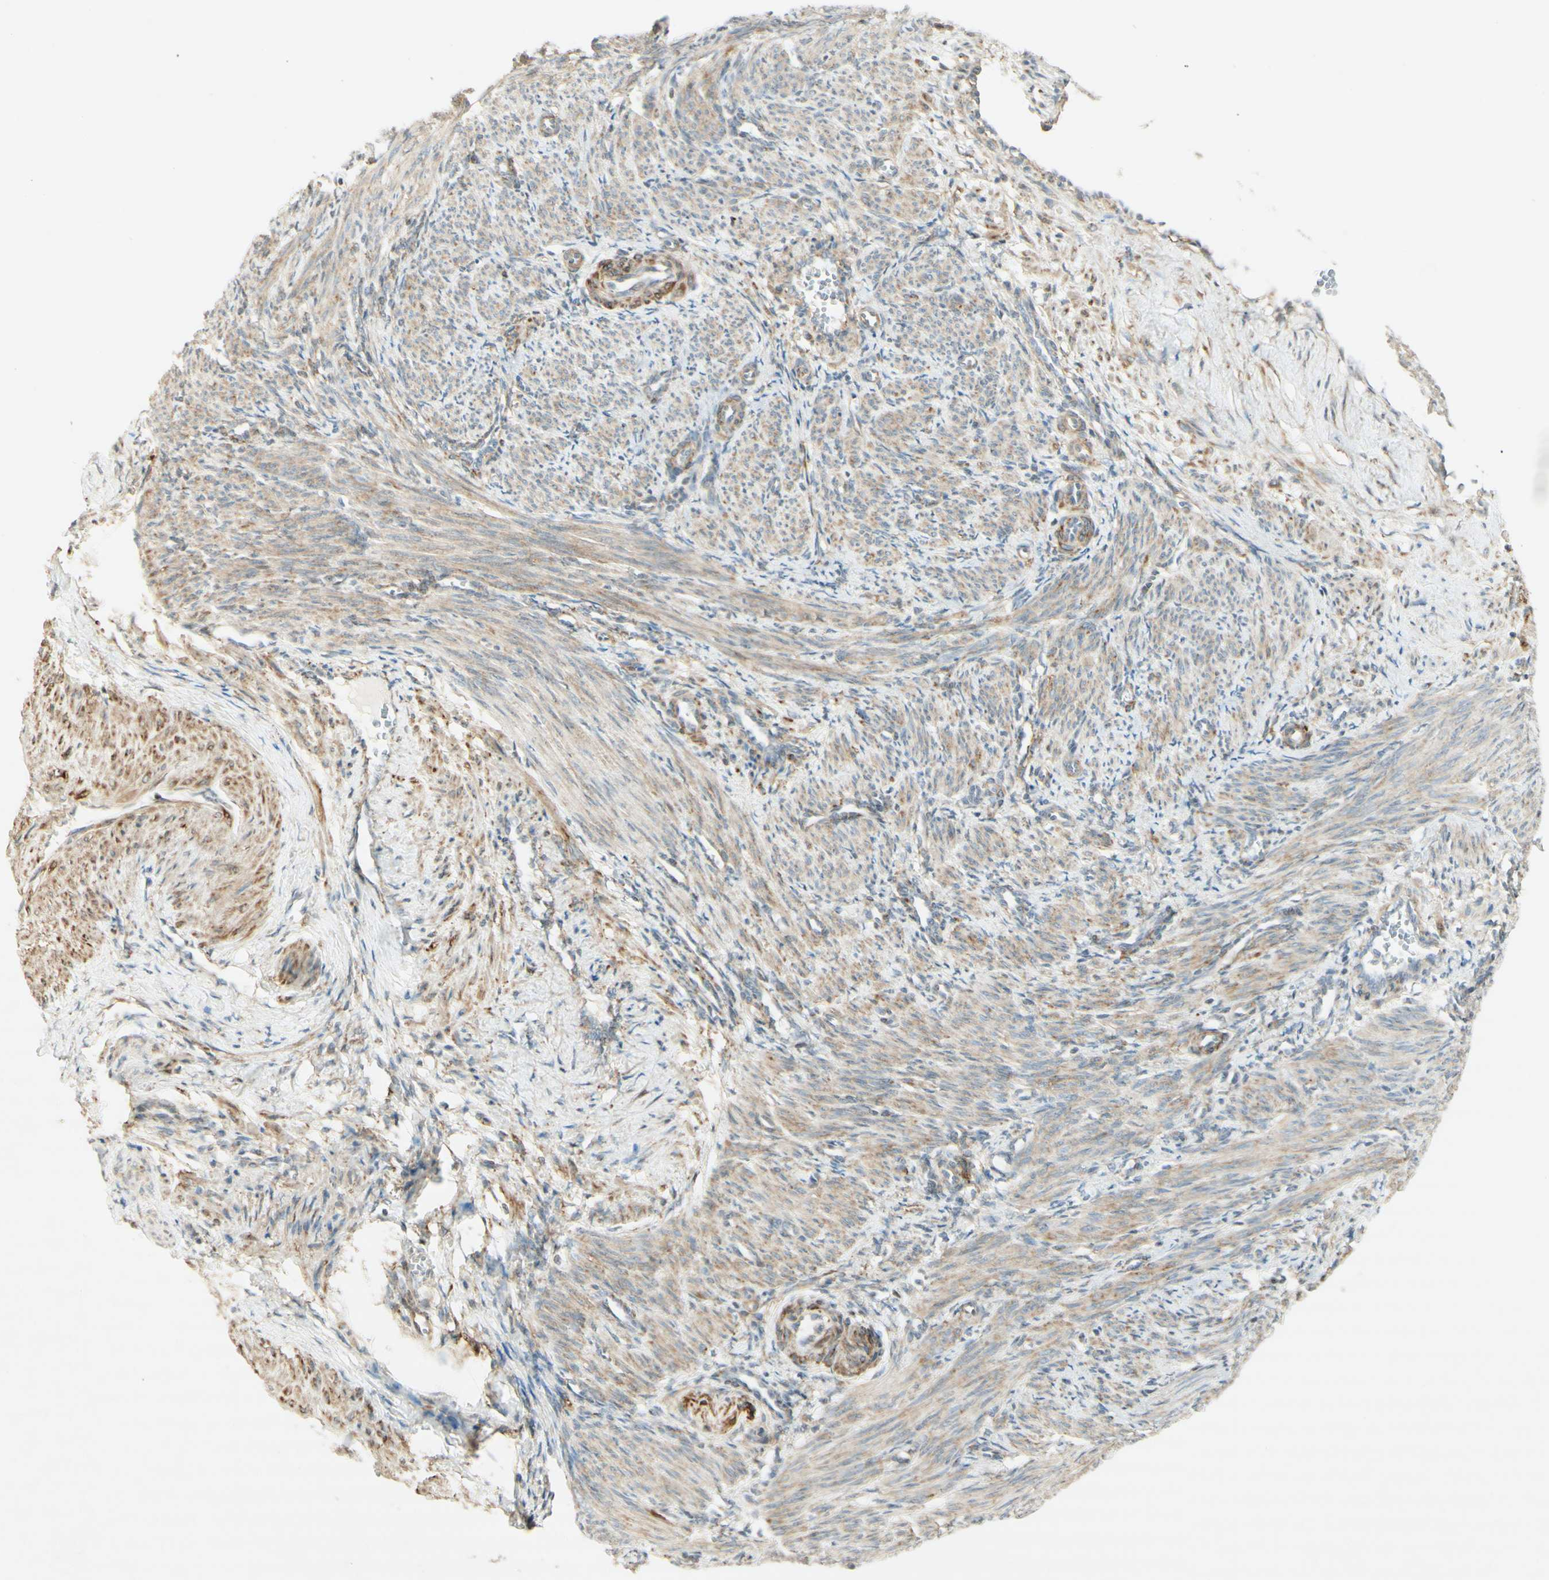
{"staining": {"intensity": "moderate", "quantity": "25%-75%", "location": "cytoplasmic/membranous"}, "tissue": "smooth muscle", "cell_type": "Smooth muscle cells", "image_type": "normal", "snomed": [{"axis": "morphology", "description": "Normal tissue, NOS"}, {"axis": "topography", "description": "Endometrium"}], "caption": "A medium amount of moderate cytoplasmic/membranous positivity is present in about 25%-75% of smooth muscle cells in normal smooth muscle. The staining was performed using DAB (3,3'-diaminobenzidine) to visualize the protein expression in brown, while the nuclei were stained in blue with hematoxylin (Magnification: 20x).", "gene": "MAP1B", "patient": {"sex": "female", "age": 33}}